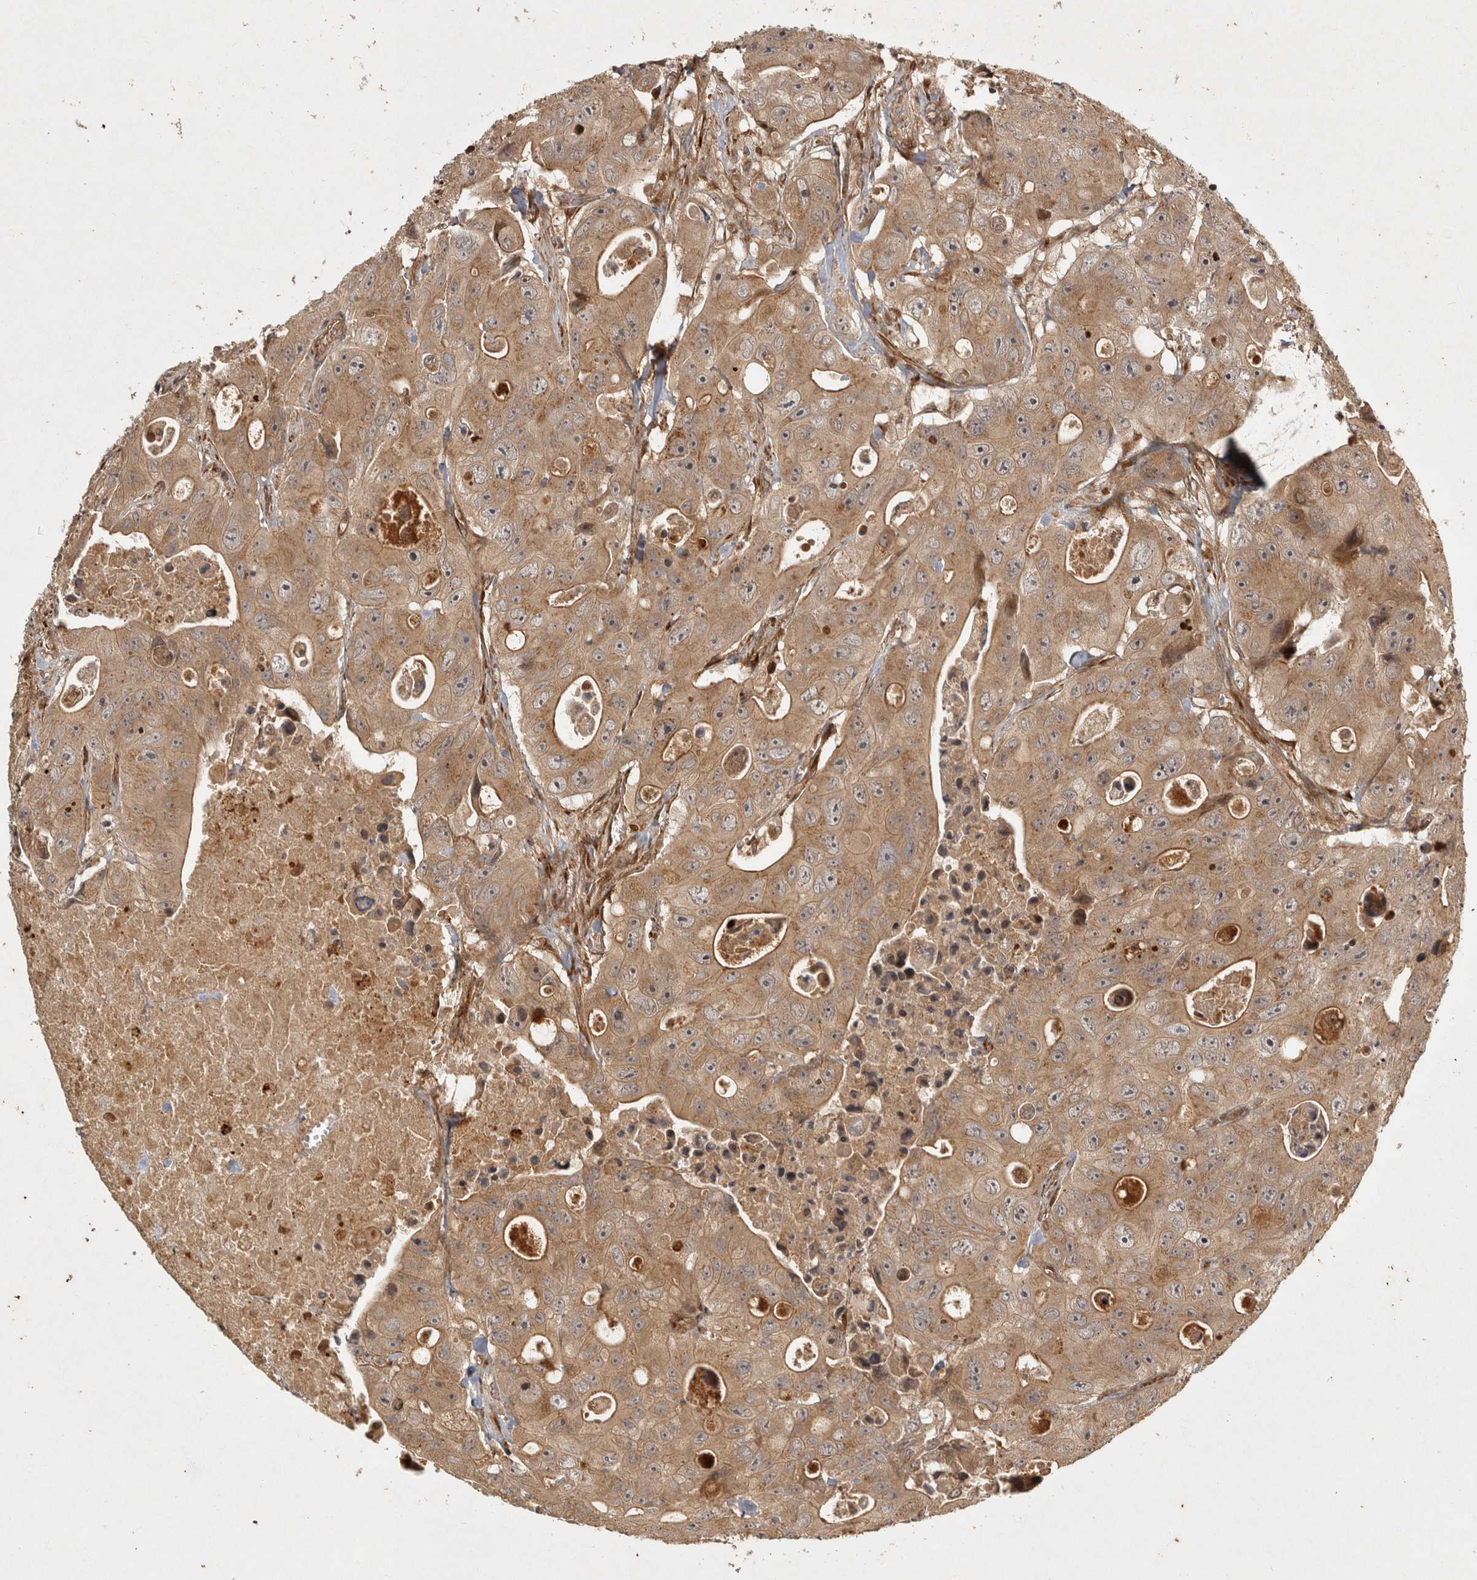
{"staining": {"intensity": "moderate", "quantity": ">75%", "location": "cytoplasmic/membranous"}, "tissue": "colorectal cancer", "cell_type": "Tumor cells", "image_type": "cancer", "snomed": [{"axis": "morphology", "description": "Adenocarcinoma, NOS"}, {"axis": "topography", "description": "Colon"}], "caption": "IHC (DAB) staining of adenocarcinoma (colorectal) exhibits moderate cytoplasmic/membranous protein positivity in approximately >75% of tumor cells. (Brightfield microscopy of DAB IHC at high magnification).", "gene": "CAMSAP2", "patient": {"sex": "female", "age": 46}}